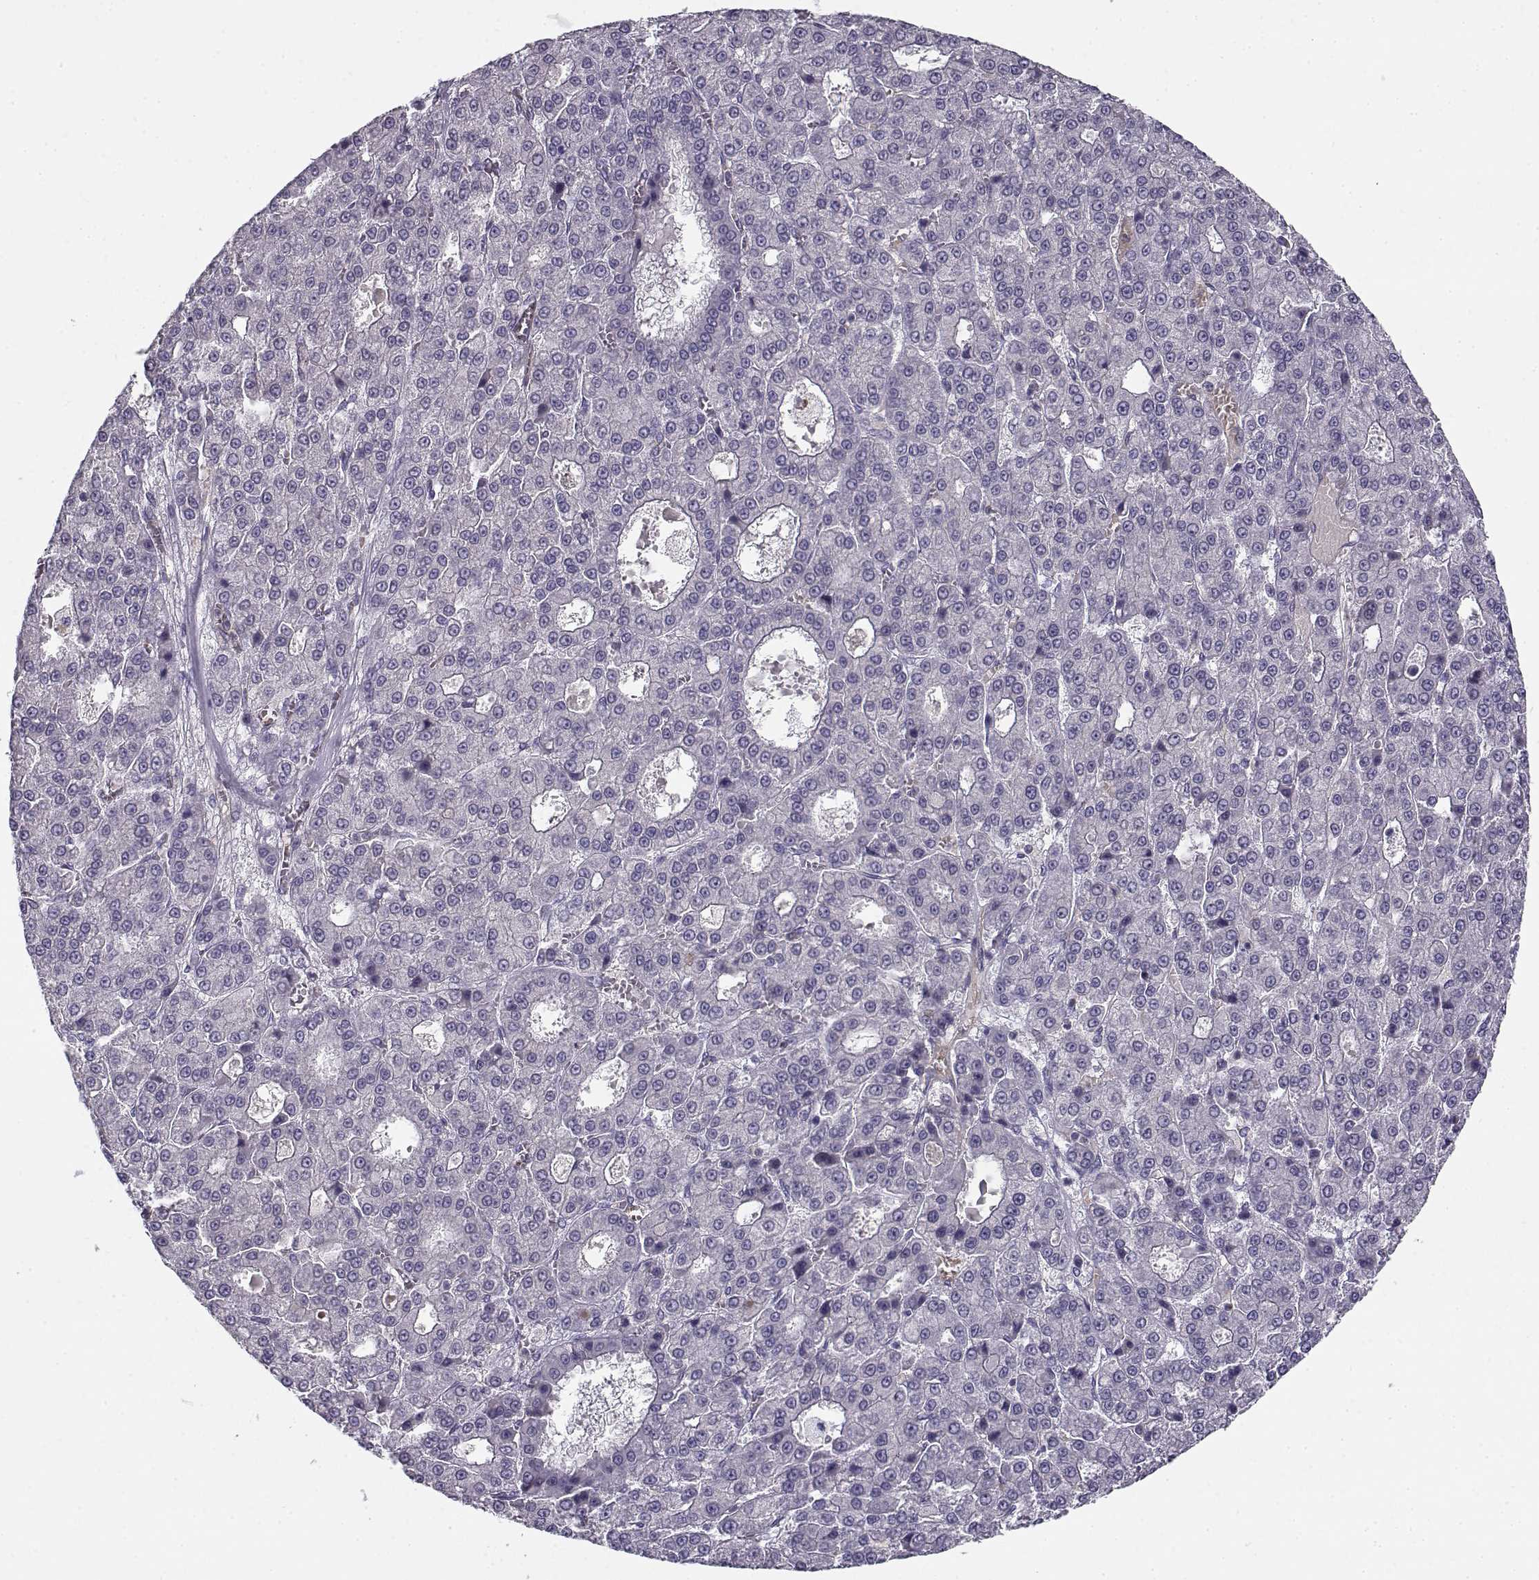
{"staining": {"intensity": "negative", "quantity": "none", "location": "none"}, "tissue": "liver cancer", "cell_type": "Tumor cells", "image_type": "cancer", "snomed": [{"axis": "morphology", "description": "Carcinoma, Hepatocellular, NOS"}, {"axis": "topography", "description": "Liver"}], "caption": "Tumor cells are negative for brown protein staining in liver cancer. The staining is performed using DAB brown chromogen with nuclei counter-stained in using hematoxylin.", "gene": "MYO1A", "patient": {"sex": "male", "age": 70}}